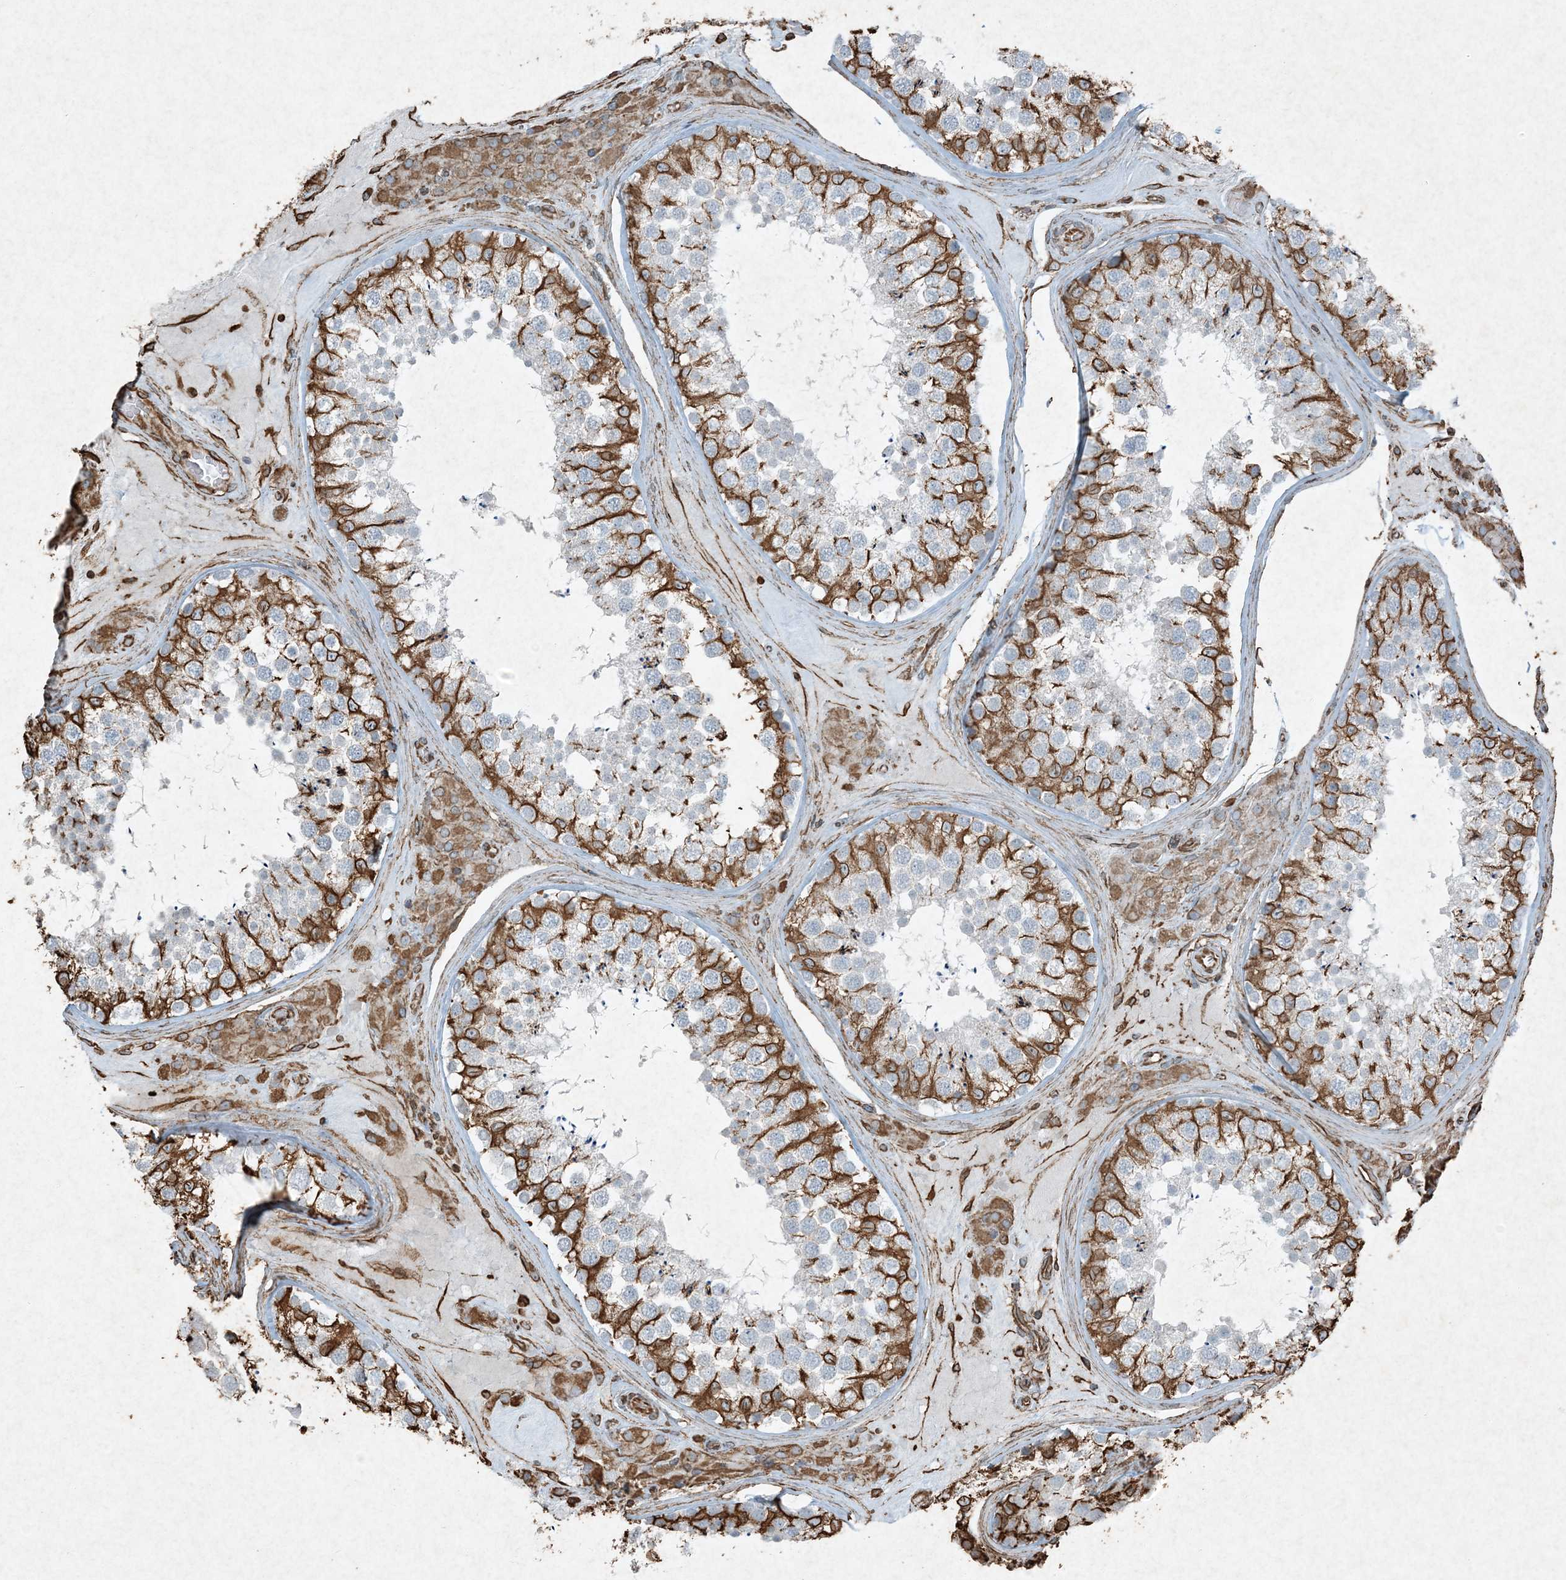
{"staining": {"intensity": "strong", "quantity": "25%-75%", "location": "cytoplasmic/membranous"}, "tissue": "testis", "cell_type": "Cells in seminiferous ducts", "image_type": "normal", "snomed": [{"axis": "morphology", "description": "Normal tissue, NOS"}, {"axis": "topography", "description": "Testis"}], "caption": "There is high levels of strong cytoplasmic/membranous positivity in cells in seminiferous ducts of unremarkable testis, as demonstrated by immunohistochemical staining (brown color).", "gene": "RYK", "patient": {"sex": "male", "age": 46}}